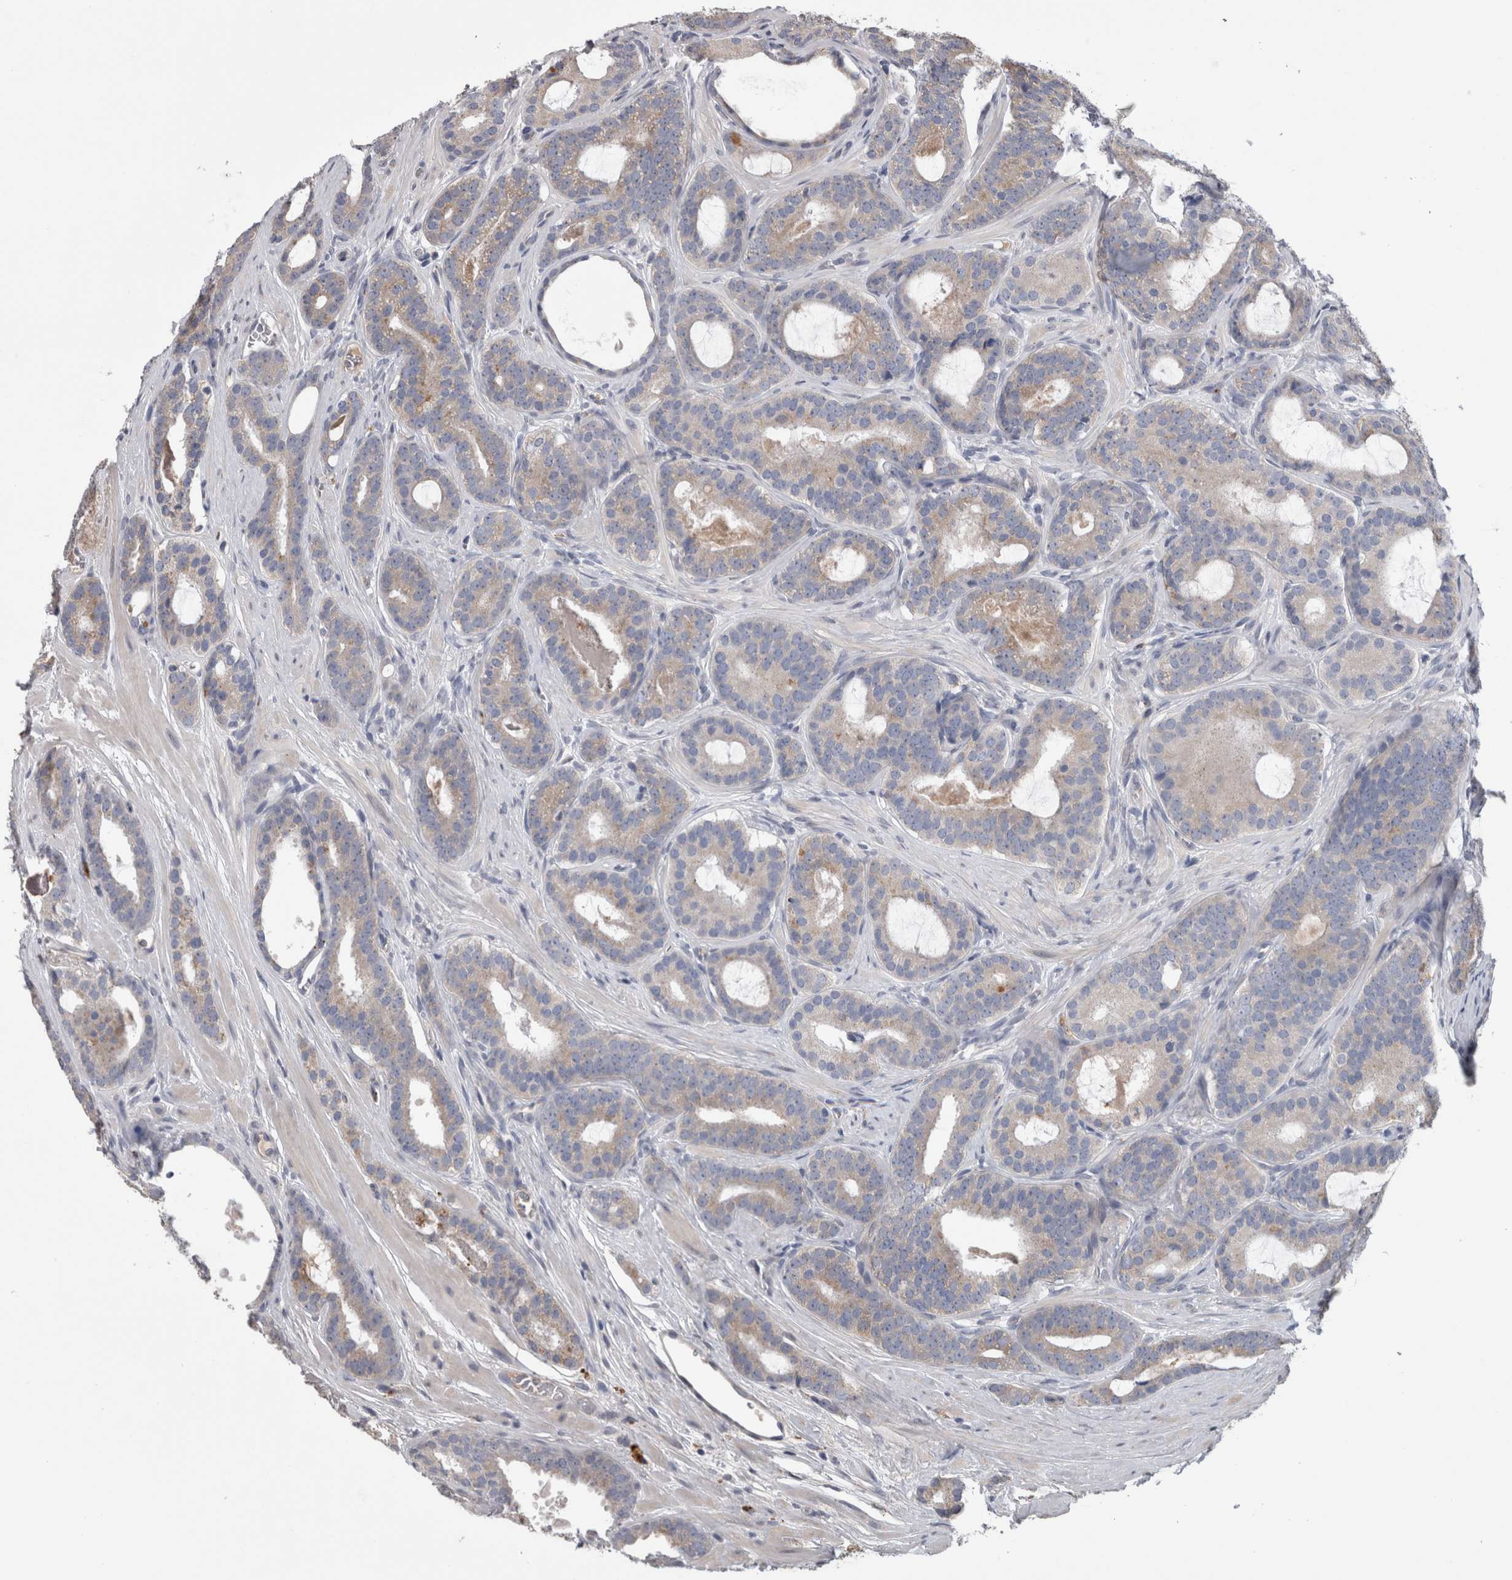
{"staining": {"intensity": "weak", "quantity": "25%-75%", "location": "cytoplasmic/membranous"}, "tissue": "prostate cancer", "cell_type": "Tumor cells", "image_type": "cancer", "snomed": [{"axis": "morphology", "description": "Adenocarcinoma, High grade"}, {"axis": "topography", "description": "Prostate"}], "caption": "Immunohistochemistry (DAB) staining of human prostate cancer shows weak cytoplasmic/membranous protein staining in about 25%-75% of tumor cells.", "gene": "STC1", "patient": {"sex": "male", "age": 60}}